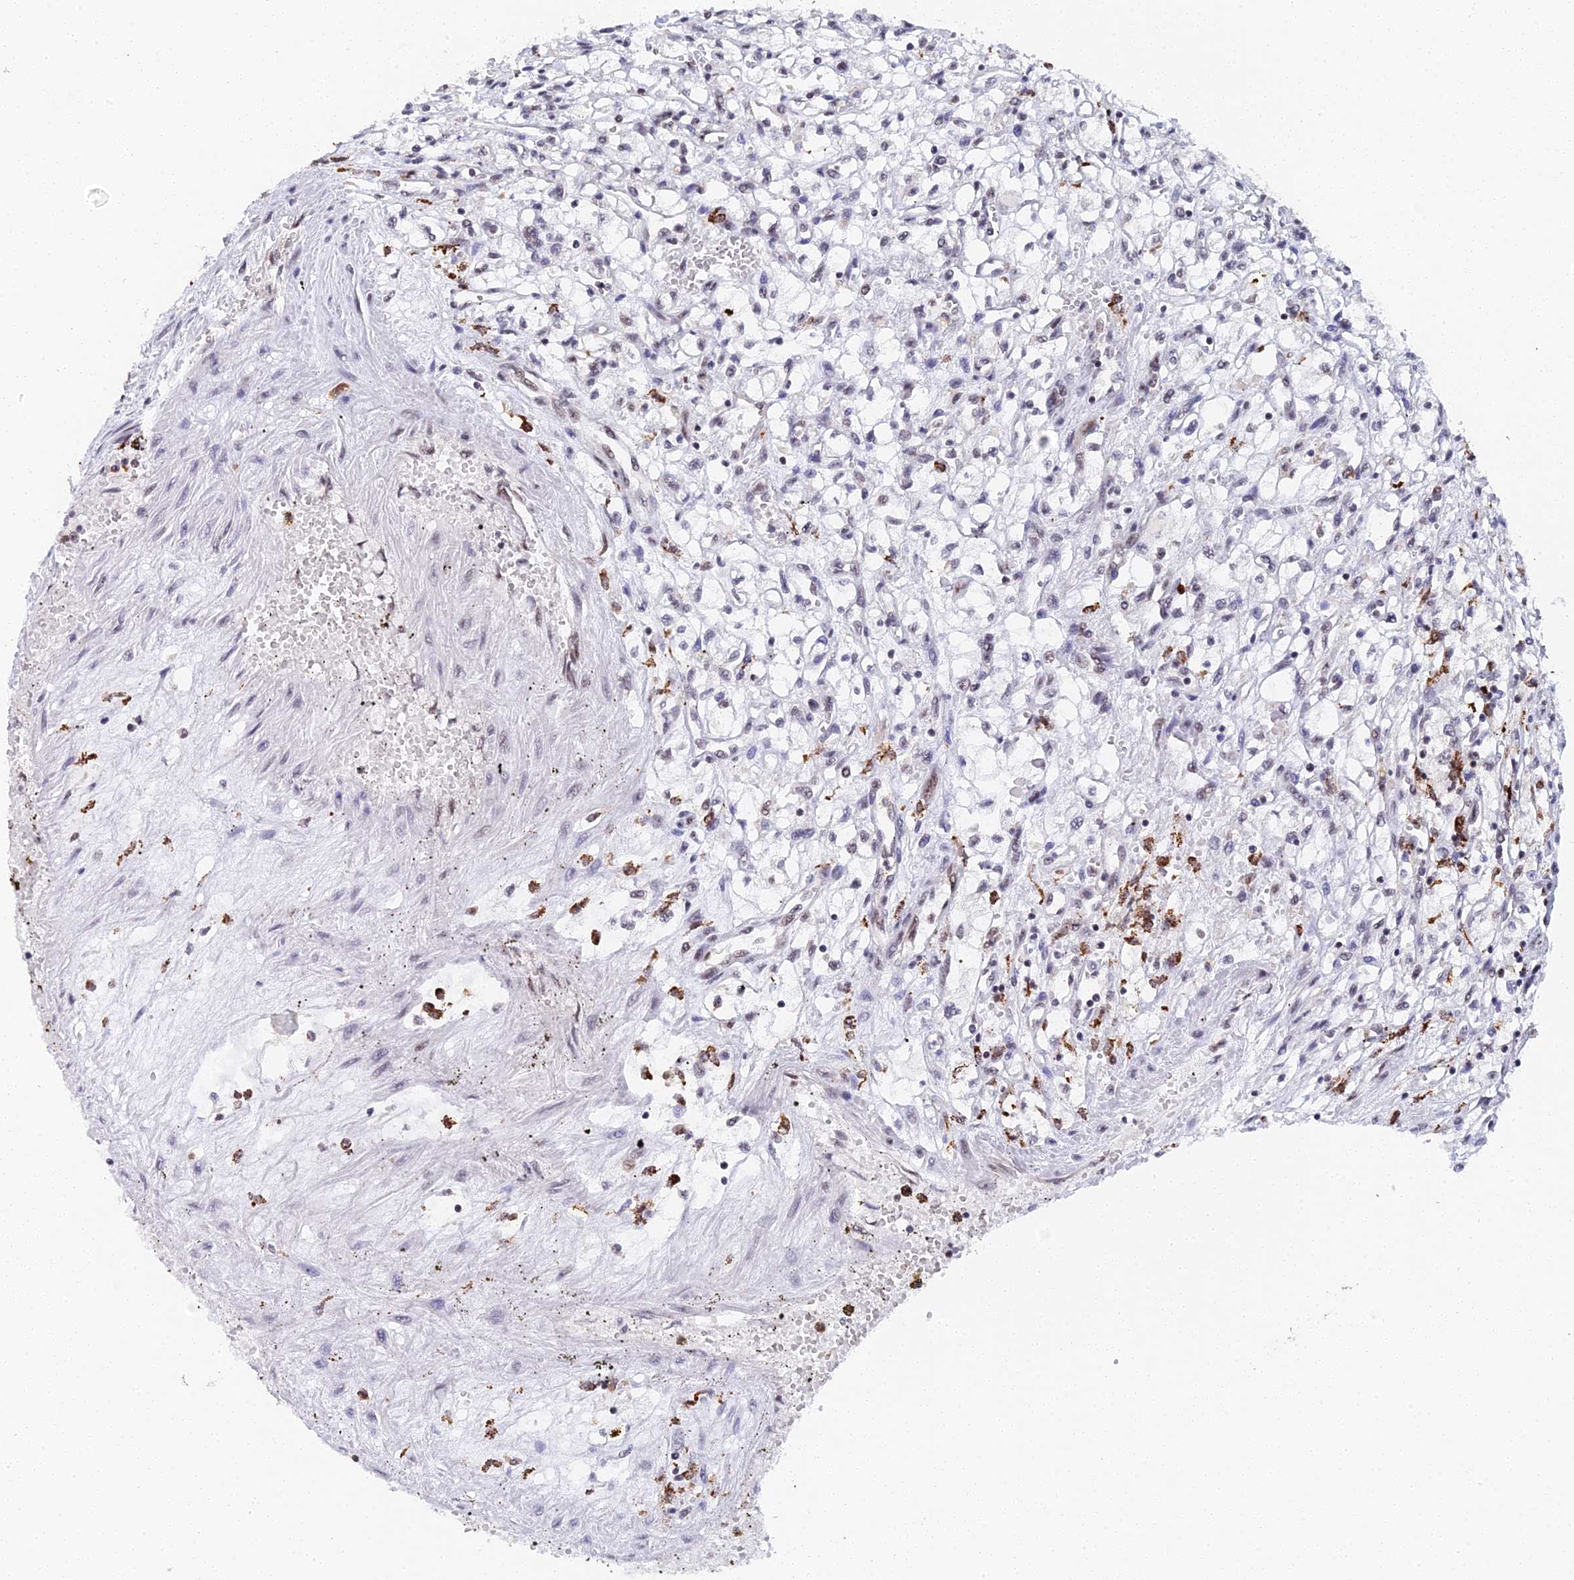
{"staining": {"intensity": "negative", "quantity": "none", "location": "none"}, "tissue": "renal cancer", "cell_type": "Tumor cells", "image_type": "cancer", "snomed": [{"axis": "morphology", "description": "Adenocarcinoma, NOS"}, {"axis": "topography", "description": "Kidney"}], "caption": "Immunohistochemistry (IHC) photomicrograph of human renal adenocarcinoma stained for a protein (brown), which exhibits no positivity in tumor cells.", "gene": "MAGOHB", "patient": {"sex": "male", "age": 59}}